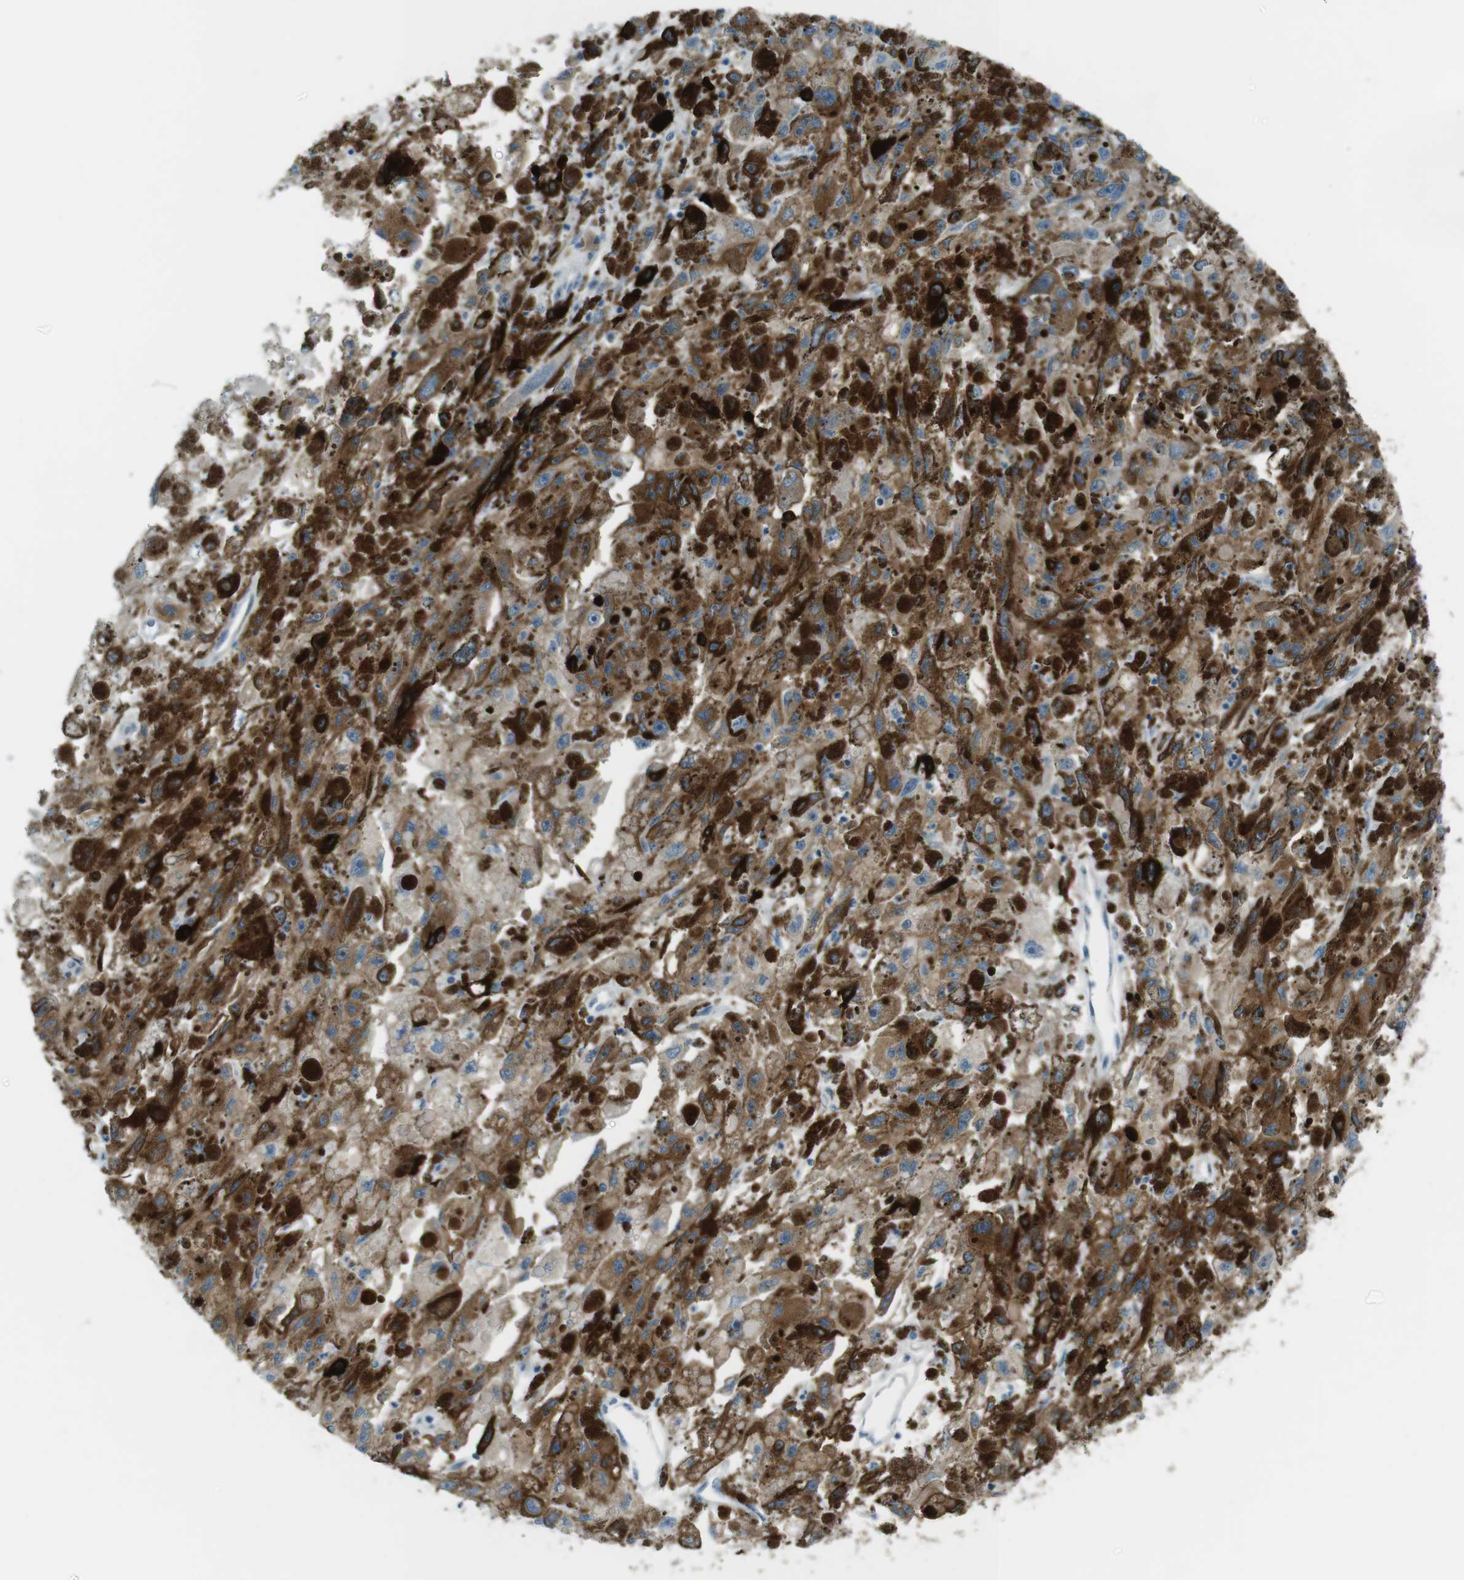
{"staining": {"intensity": "moderate", "quantity": ">75%", "location": "cytoplasmic/membranous"}, "tissue": "melanoma", "cell_type": "Tumor cells", "image_type": "cancer", "snomed": [{"axis": "morphology", "description": "Malignant melanoma, NOS"}, {"axis": "topography", "description": "Skin"}], "caption": "Immunohistochemical staining of malignant melanoma shows moderate cytoplasmic/membranous protein staining in about >75% of tumor cells.", "gene": "TUBB2A", "patient": {"sex": "female", "age": 104}}